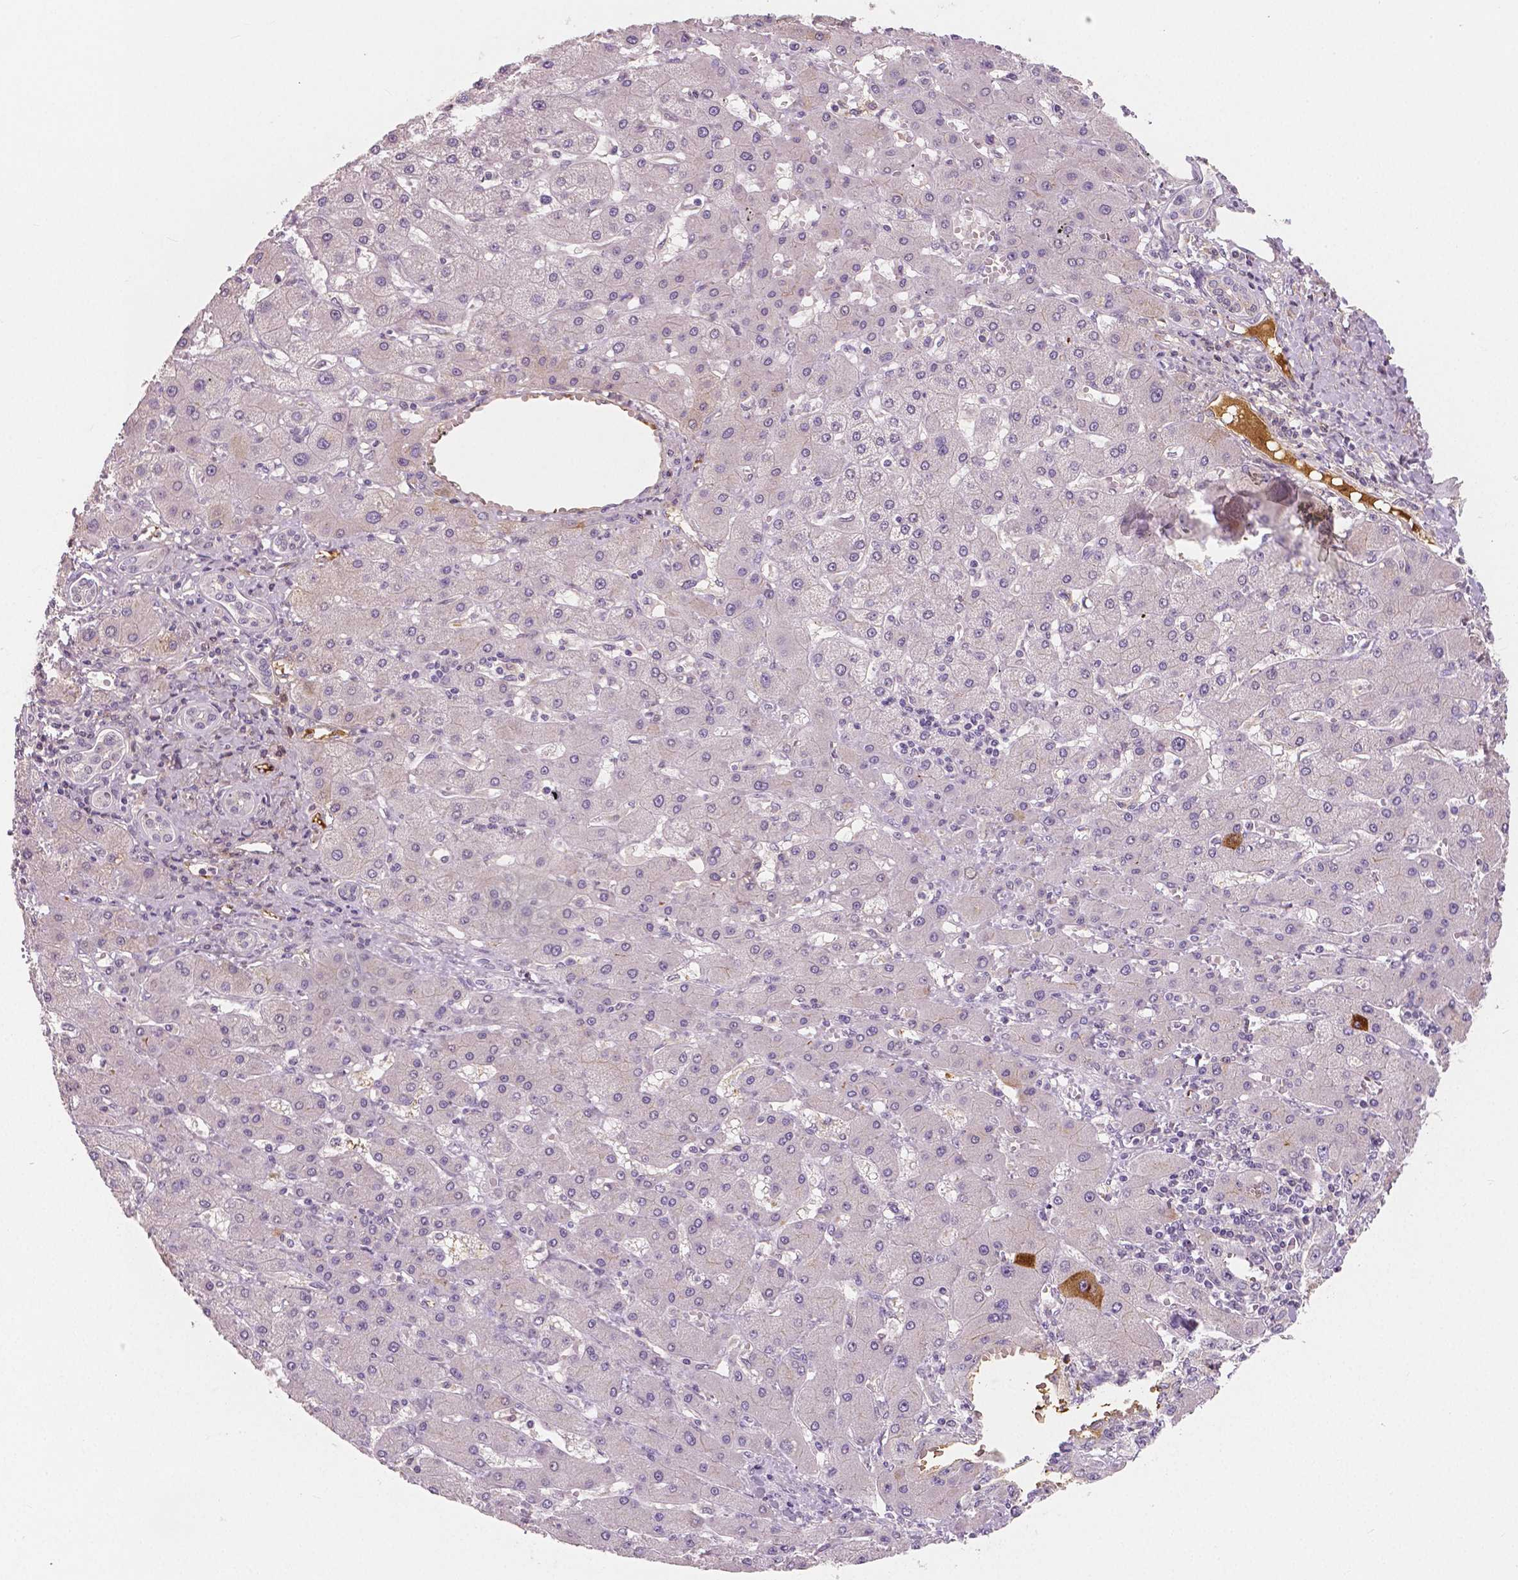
{"staining": {"intensity": "negative", "quantity": "none", "location": "none"}, "tissue": "liver cancer", "cell_type": "Tumor cells", "image_type": "cancer", "snomed": [{"axis": "morphology", "description": "Cholangiocarcinoma"}, {"axis": "topography", "description": "Liver"}], "caption": "Tumor cells show no significant expression in liver cholangiocarcinoma.", "gene": "APOA4", "patient": {"sex": "male", "age": 59}}